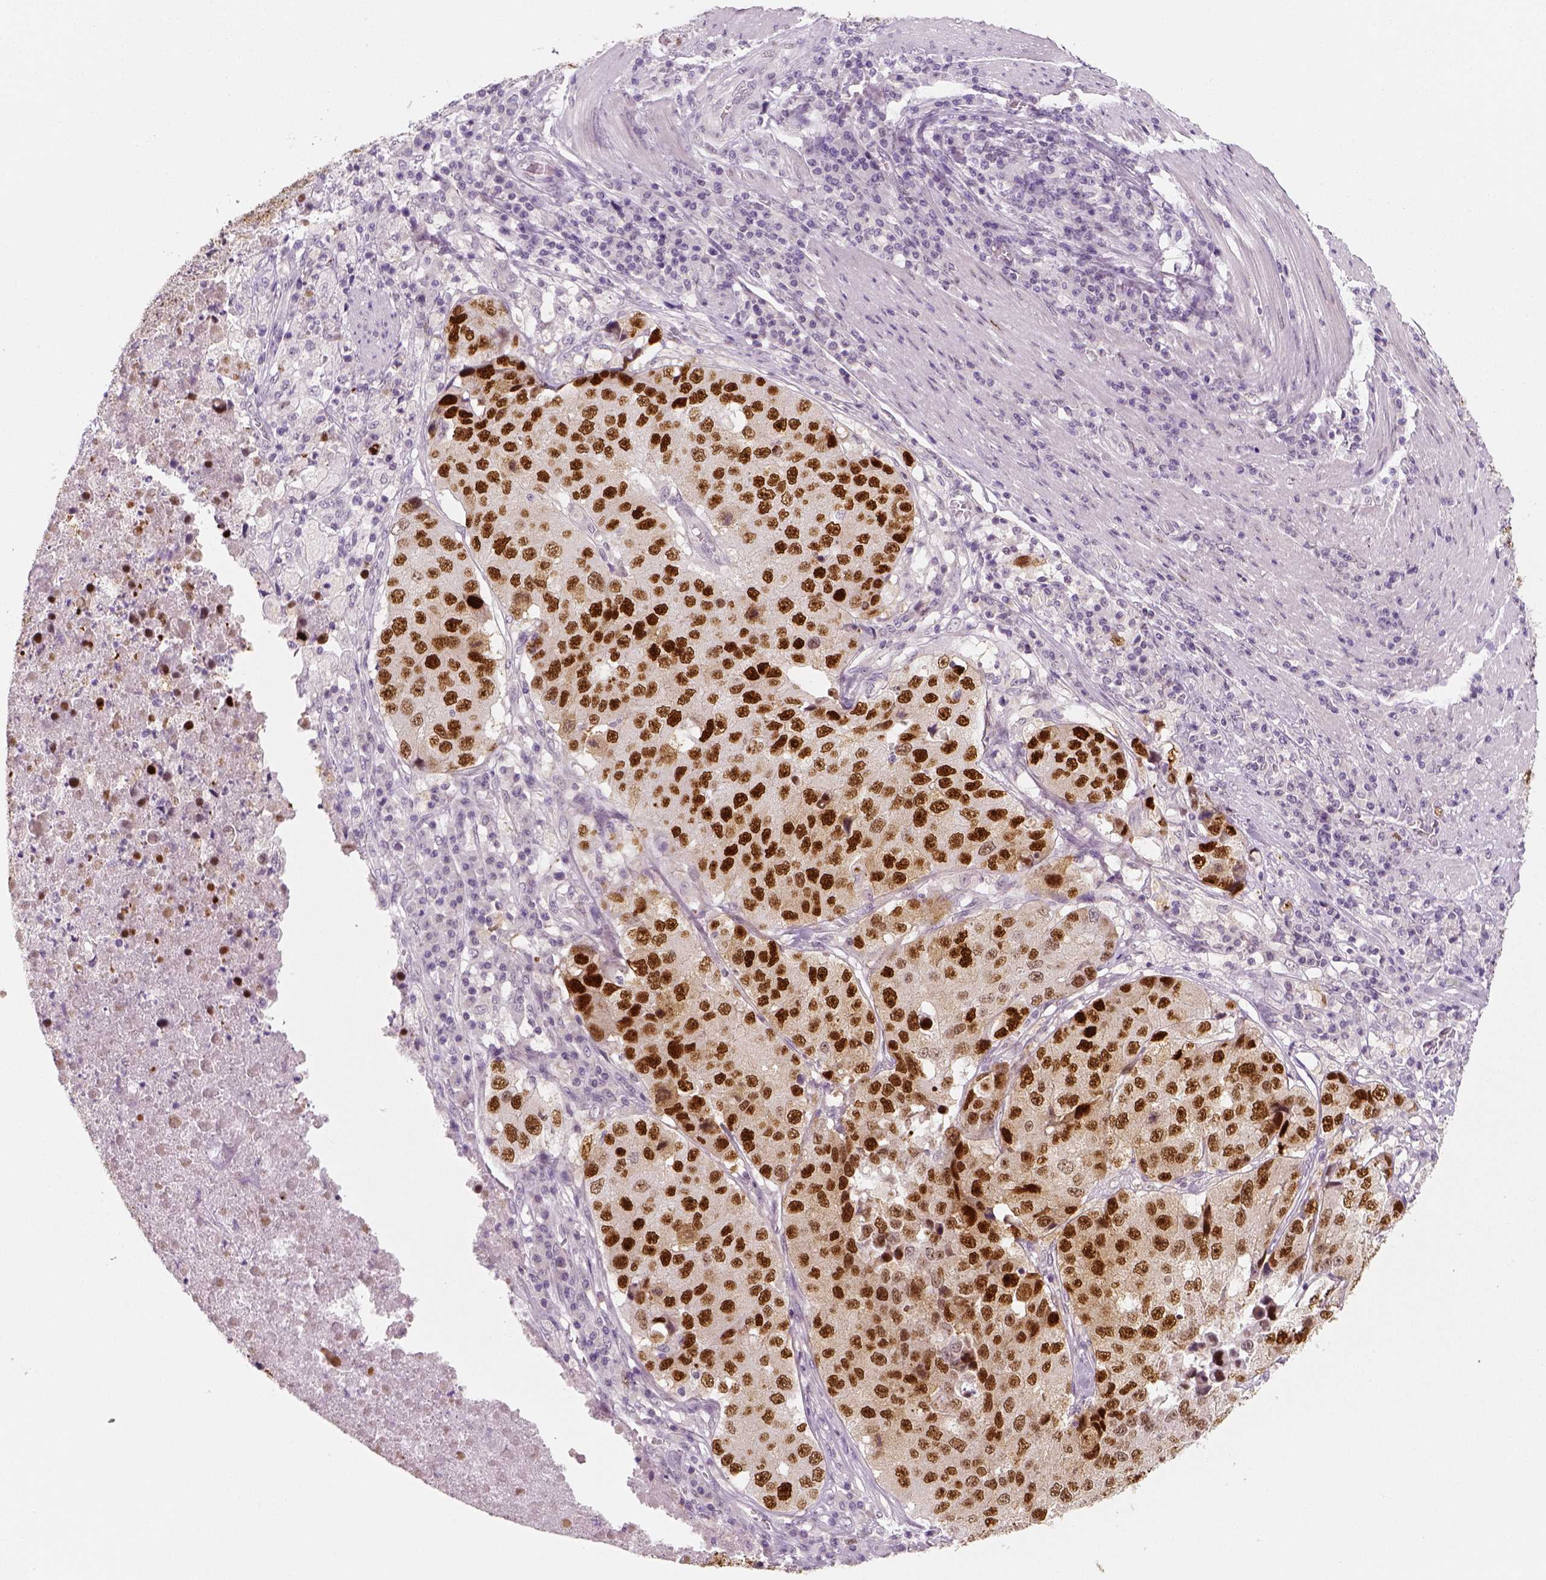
{"staining": {"intensity": "strong", "quantity": ">75%", "location": "nuclear"}, "tissue": "stomach cancer", "cell_type": "Tumor cells", "image_type": "cancer", "snomed": [{"axis": "morphology", "description": "Adenocarcinoma, NOS"}, {"axis": "topography", "description": "Stomach"}], "caption": "Tumor cells reveal strong nuclear staining in approximately >75% of cells in adenocarcinoma (stomach).", "gene": "TP53", "patient": {"sex": "male", "age": 71}}